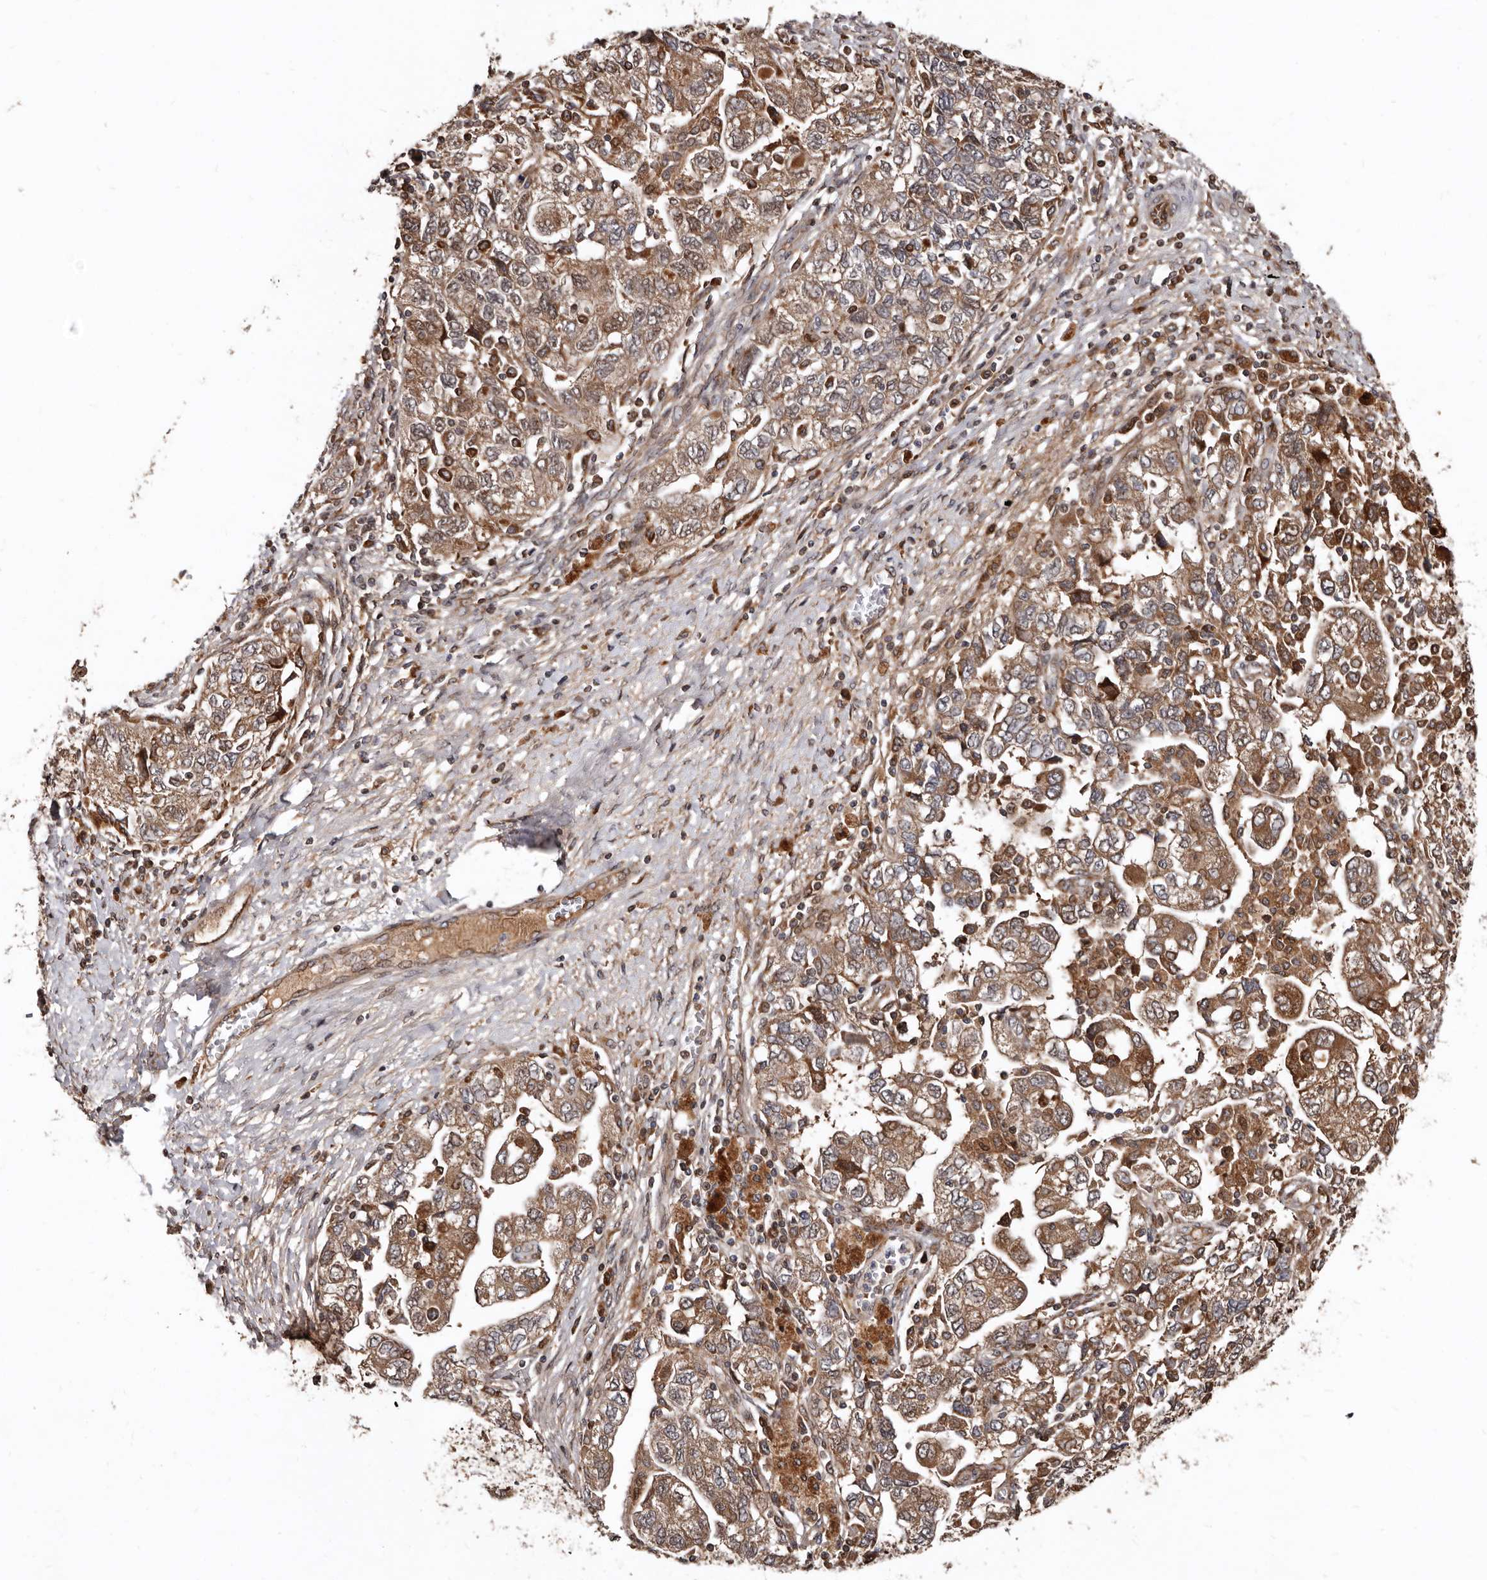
{"staining": {"intensity": "moderate", "quantity": ">75%", "location": "cytoplasmic/membranous"}, "tissue": "ovarian cancer", "cell_type": "Tumor cells", "image_type": "cancer", "snomed": [{"axis": "morphology", "description": "Carcinoma, NOS"}, {"axis": "morphology", "description": "Cystadenocarcinoma, serous, NOS"}, {"axis": "topography", "description": "Ovary"}], "caption": "DAB immunohistochemical staining of ovarian cancer demonstrates moderate cytoplasmic/membranous protein expression in about >75% of tumor cells.", "gene": "WEE2", "patient": {"sex": "female", "age": 69}}